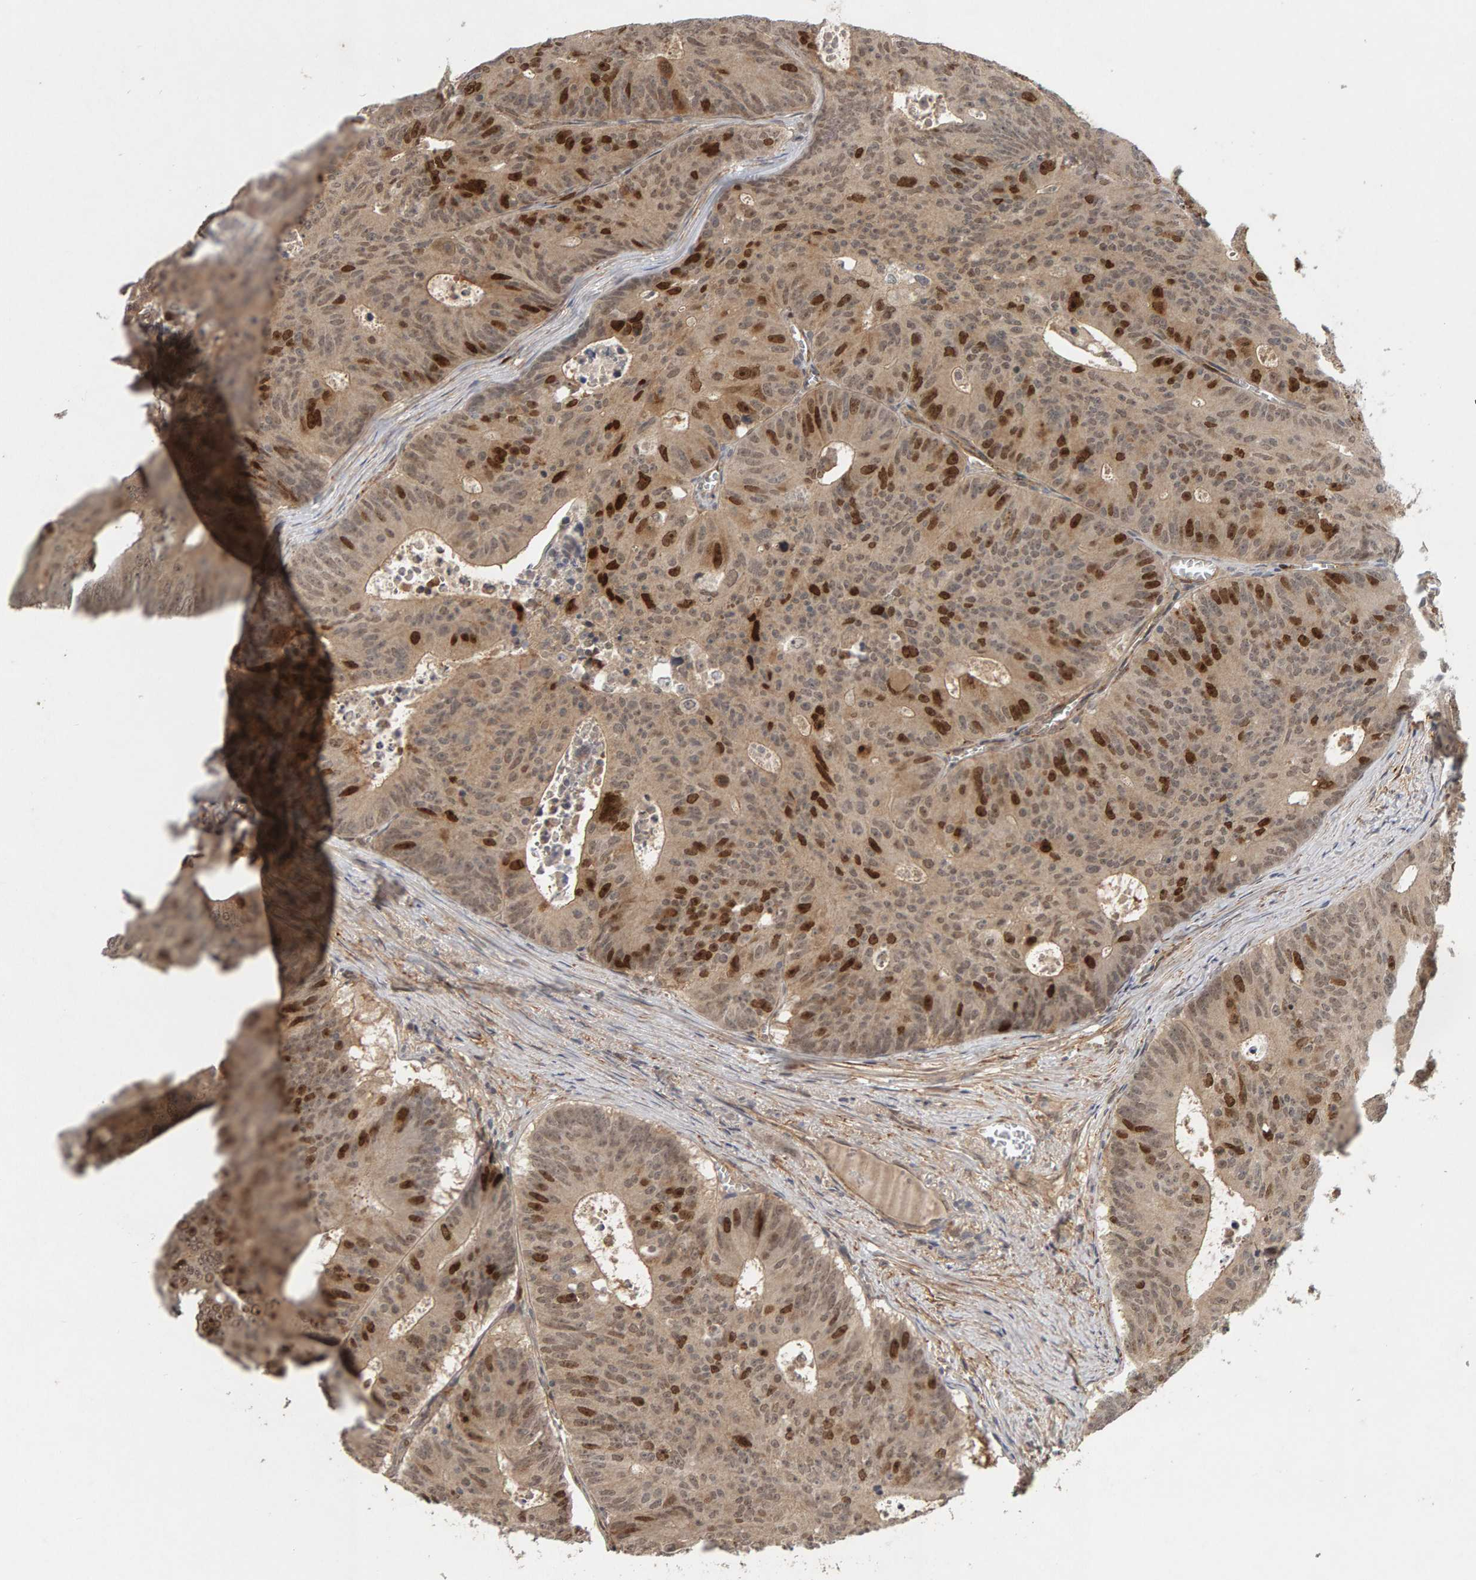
{"staining": {"intensity": "strong", "quantity": "25%-75%", "location": "nuclear"}, "tissue": "colorectal cancer", "cell_type": "Tumor cells", "image_type": "cancer", "snomed": [{"axis": "morphology", "description": "Adenocarcinoma, NOS"}, {"axis": "topography", "description": "Colon"}], "caption": "An image of colorectal adenocarcinoma stained for a protein reveals strong nuclear brown staining in tumor cells.", "gene": "CDCA5", "patient": {"sex": "male", "age": 87}}